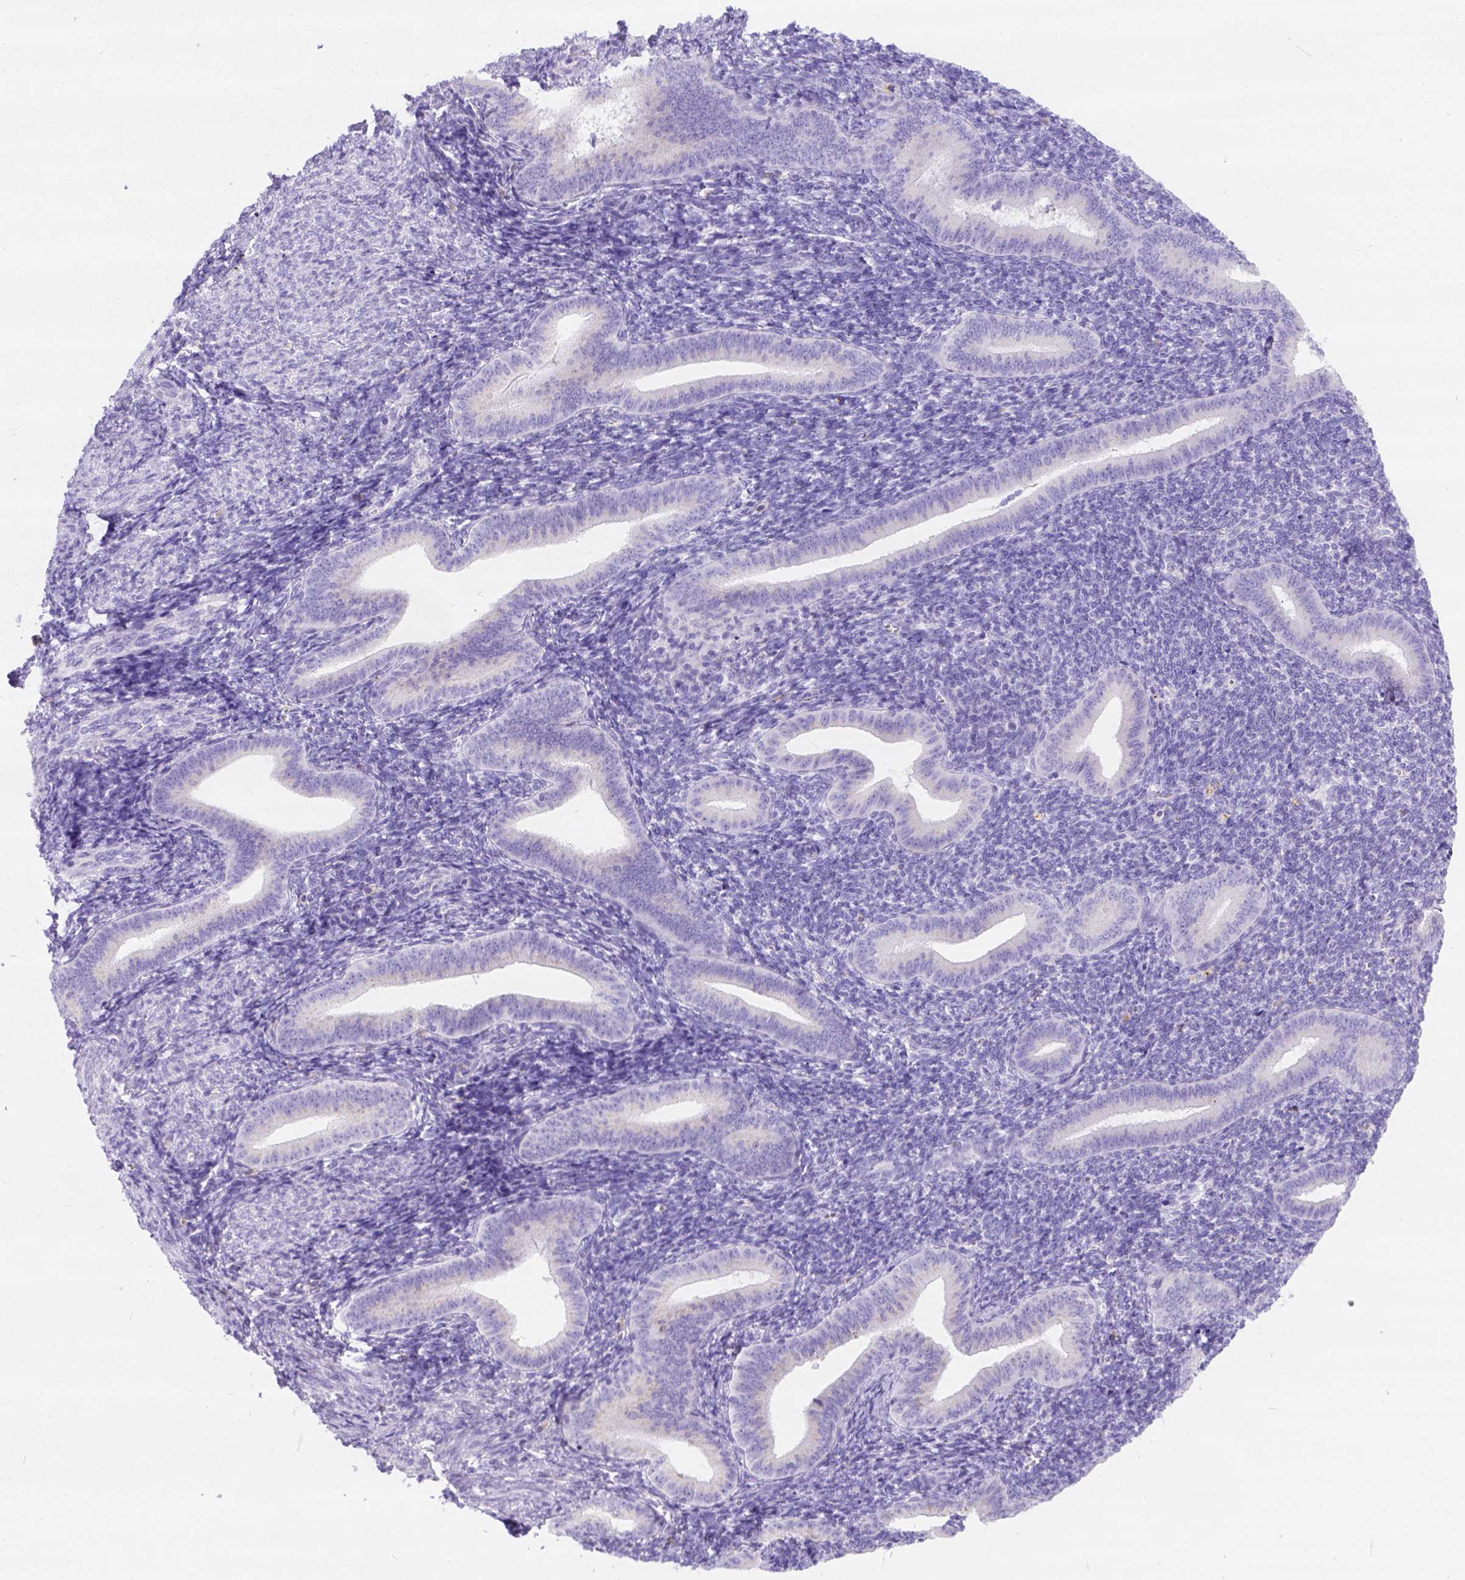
{"staining": {"intensity": "negative", "quantity": "none", "location": "none"}, "tissue": "endometrium", "cell_type": "Cells in endometrial stroma", "image_type": "normal", "snomed": [{"axis": "morphology", "description": "Normal tissue, NOS"}, {"axis": "topography", "description": "Endometrium"}], "caption": "DAB immunohistochemical staining of unremarkable endometrium demonstrates no significant staining in cells in endometrial stroma. (DAB immunohistochemistry visualized using brightfield microscopy, high magnification).", "gene": "PHF7", "patient": {"sex": "female", "age": 25}}